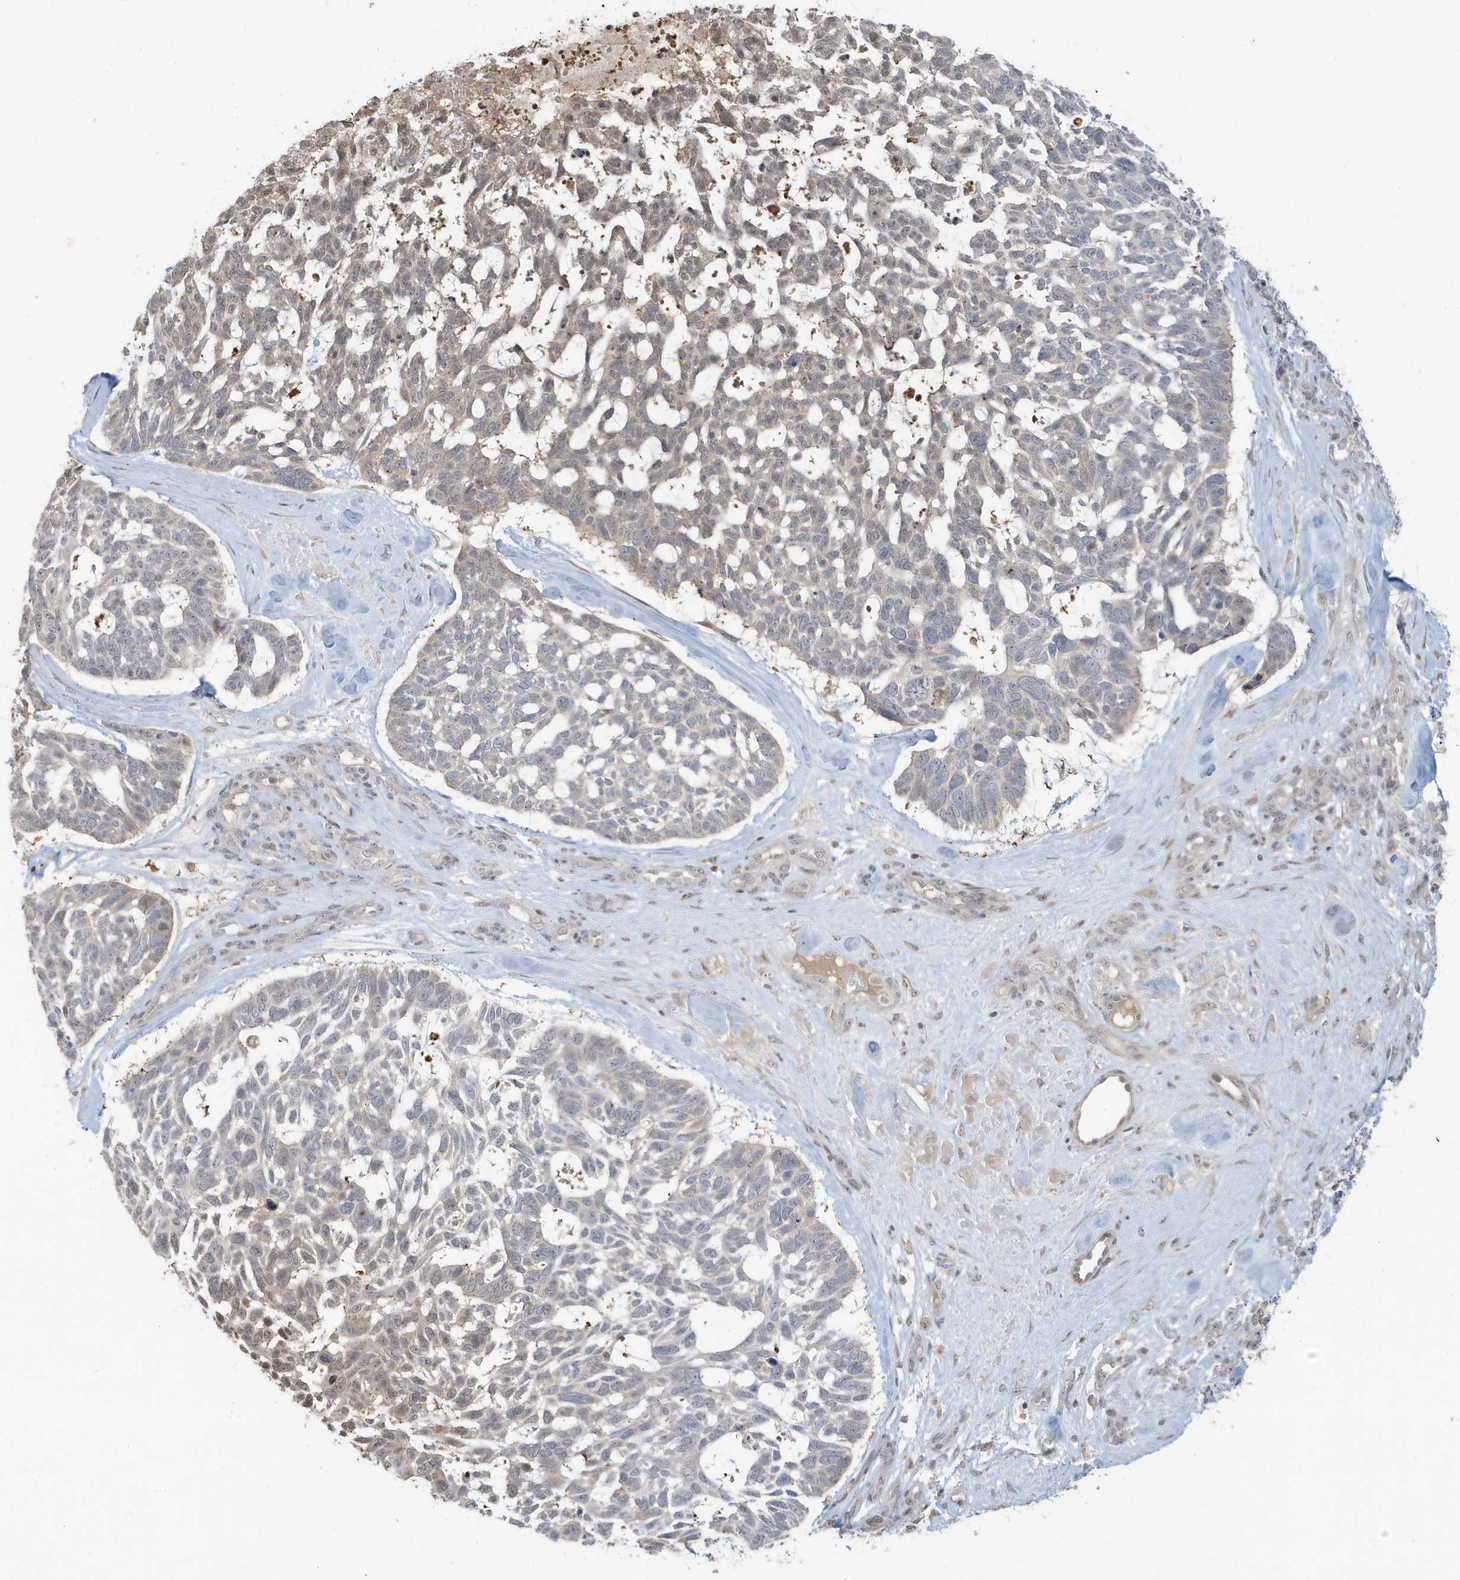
{"staining": {"intensity": "negative", "quantity": "none", "location": "none"}, "tissue": "skin cancer", "cell_type": "Tumor cells", "image_type": "cancer", "snomed": [{"axis": "morphology", "description": "Basal cell carcinoma"}, {"axis": "topography", "description": "Skin"}], "caption": "This is an immunohistochemistry (IHC) image of human skin basal cell carcinoma. There is no expression in tumor cells.", "gene": "PRRT3", "patient": {"sex": "male", "age": 88}}